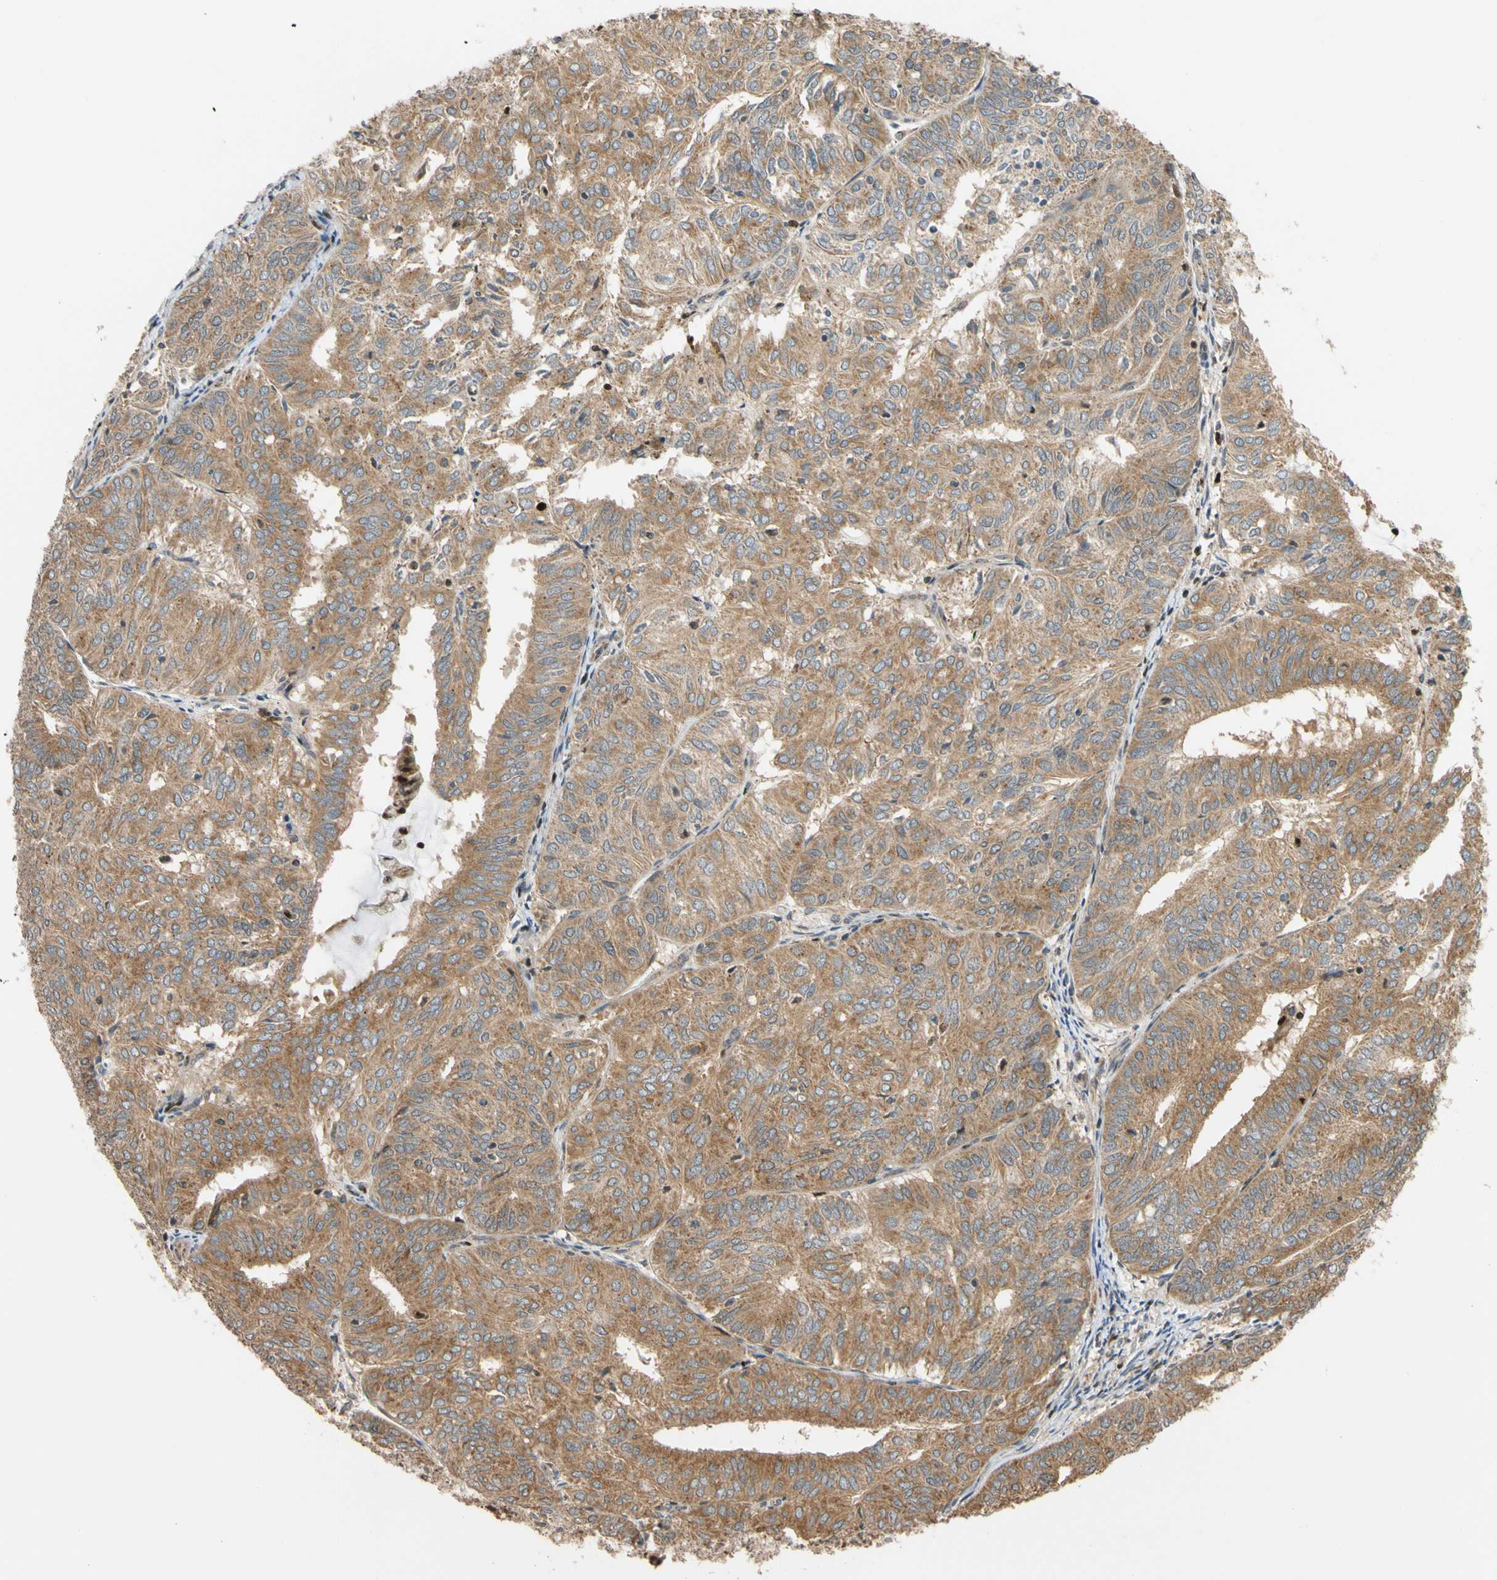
{"staining": {"intensity": "moderate", "quantity": ">75%", "location": "cytoplasmic/membranous"}, "tissue": "endometrial cancer", "cell_type": "Tumor cells", "image_type": "cancer", "snomed": [{"axis": "morphology", "description": "Adenocarcinoma, NOS"}, {"axis": "topography", "description": "Uterus"}], "caption": "The micrograph demonstrates a brown stain indicating the presence of a protein in the cytoplasmic/membranous of tumor cells in adenocarcinoma (endometrial).", "gene": "IP6K2", "patient": {"sex": "female", "age": 60}}